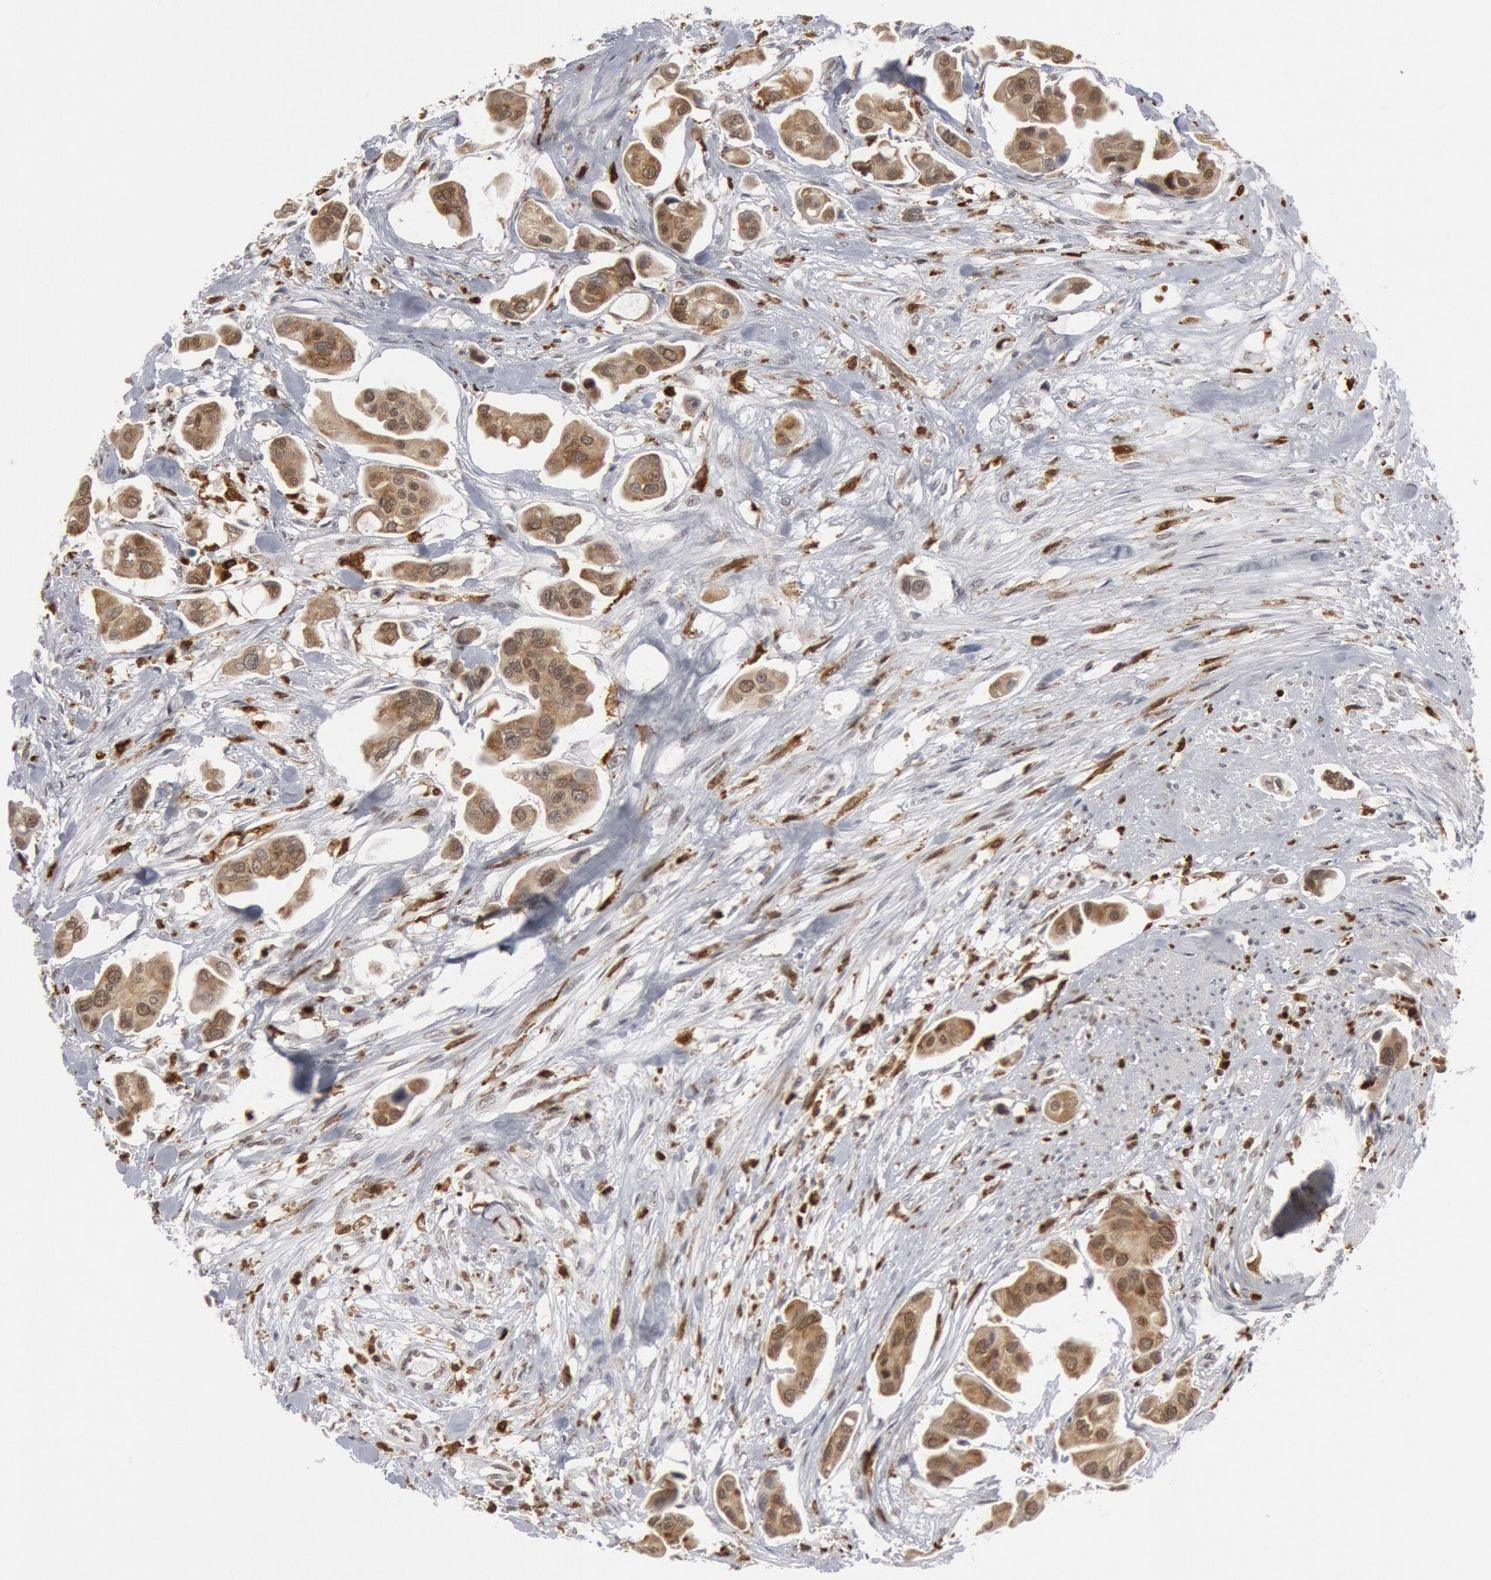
{"staining": {"intensity": "moderate", "quantity": ">75%", "location": "cytoplasmic/membranous,nuclear"}, "tissue": "urothelial cancer", "cell_type": "Tumor cells", "image_type": "cancer", "snomed": [{"axis": "morphology", "description": "Adenocarcinoma, NOS"}, {"axis": "topography", "description": "Urinary bladder"}], "caption": "Protein staining of adenocarcinoma tissue reveals moderate cytoplasmic/membranous and nuclear staining in approximately >75% of tumor cells.", "gene": "PTPN6", "patient": {"sex": "male", "age": 61}}